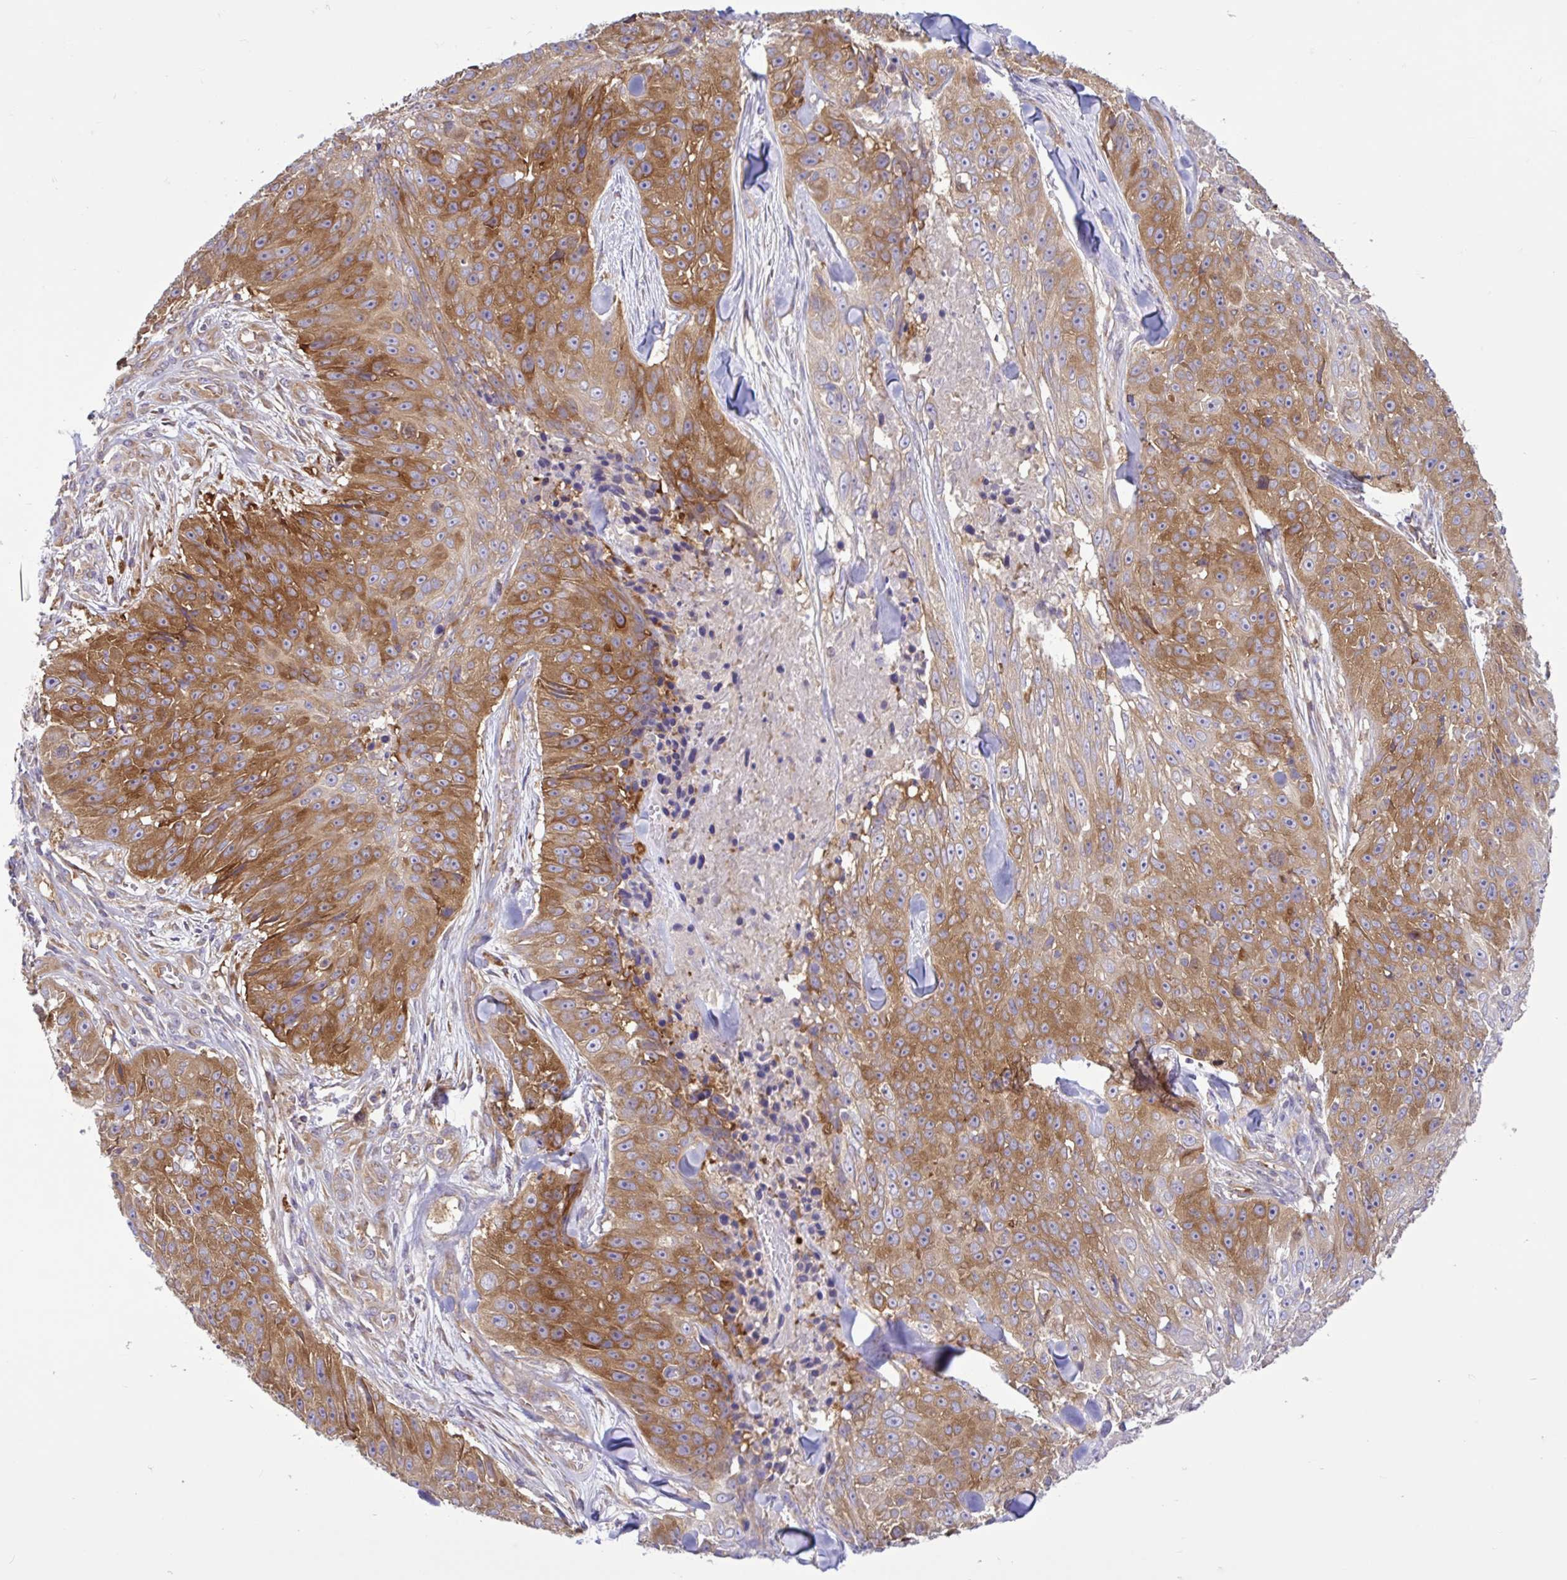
{"staining": {"intensity": "strong", "quantity": "25%-75%", "location": "cytoplasmic/membranous"}, "tissue": "skin cancer", "cell_type": "Tumor cells", "image_type": "cancer", "snomed": [{"axis": "morphology", "description": "Squamous cell carcinoma, NOS"}, {"axis": "topography", "description": "Skin"}], "caption": "Brown immunohistochemical staining in skin cancer (squamous cell carcinoma) displays strong cytoplasmic/membranous expression in about 25%-75% of tumor cells. The staining was performed using DAB to visualize the protein expression in brown, while the nuclei were stained in blue with hematoxylin (Magnification: 20x).", "gene": "LARS1", "patient": {"sex": "female", "age": 87}}